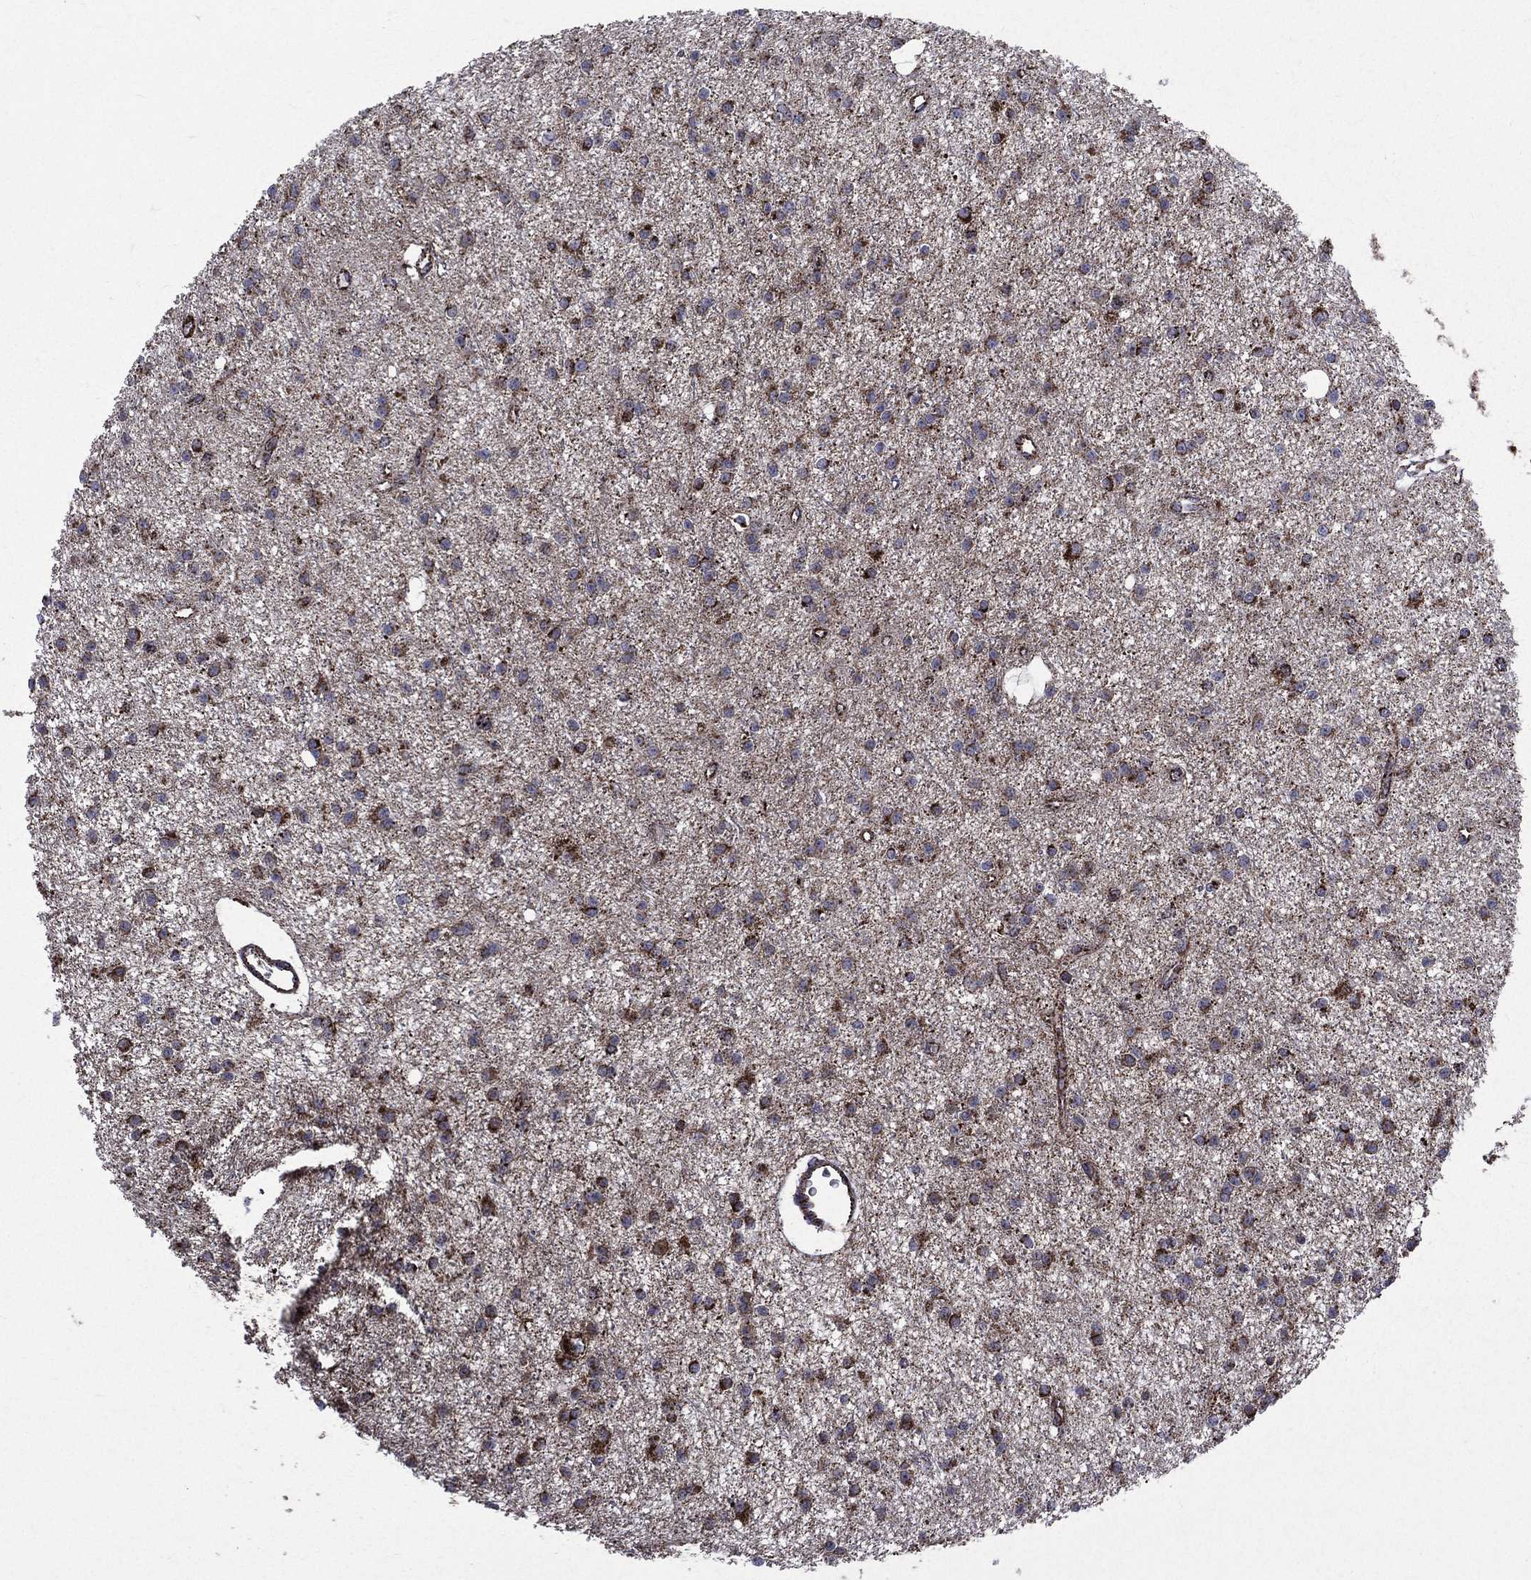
{"staining": {"intensity": "strong", "quantity": "25%-75%", "location": "cytoplasmic/membranous"}, "tissue": "glioma", "cell_type": "Tumor cells", "image_type": "cancer", "snomed": [{"axis": "morphology", "description": "Glioma, malignant, Low grade"}, {"axis": "topography", "description": "Brain"}], "caption": "This histopathology image exhibits IHC staining of malignant low-grade glioma, with high strong cytoplasmic/membranous expression in about 25%-75% of tumor cells.", "gene": "GOT2", "patient": {"sex": "male", "age": 27}}